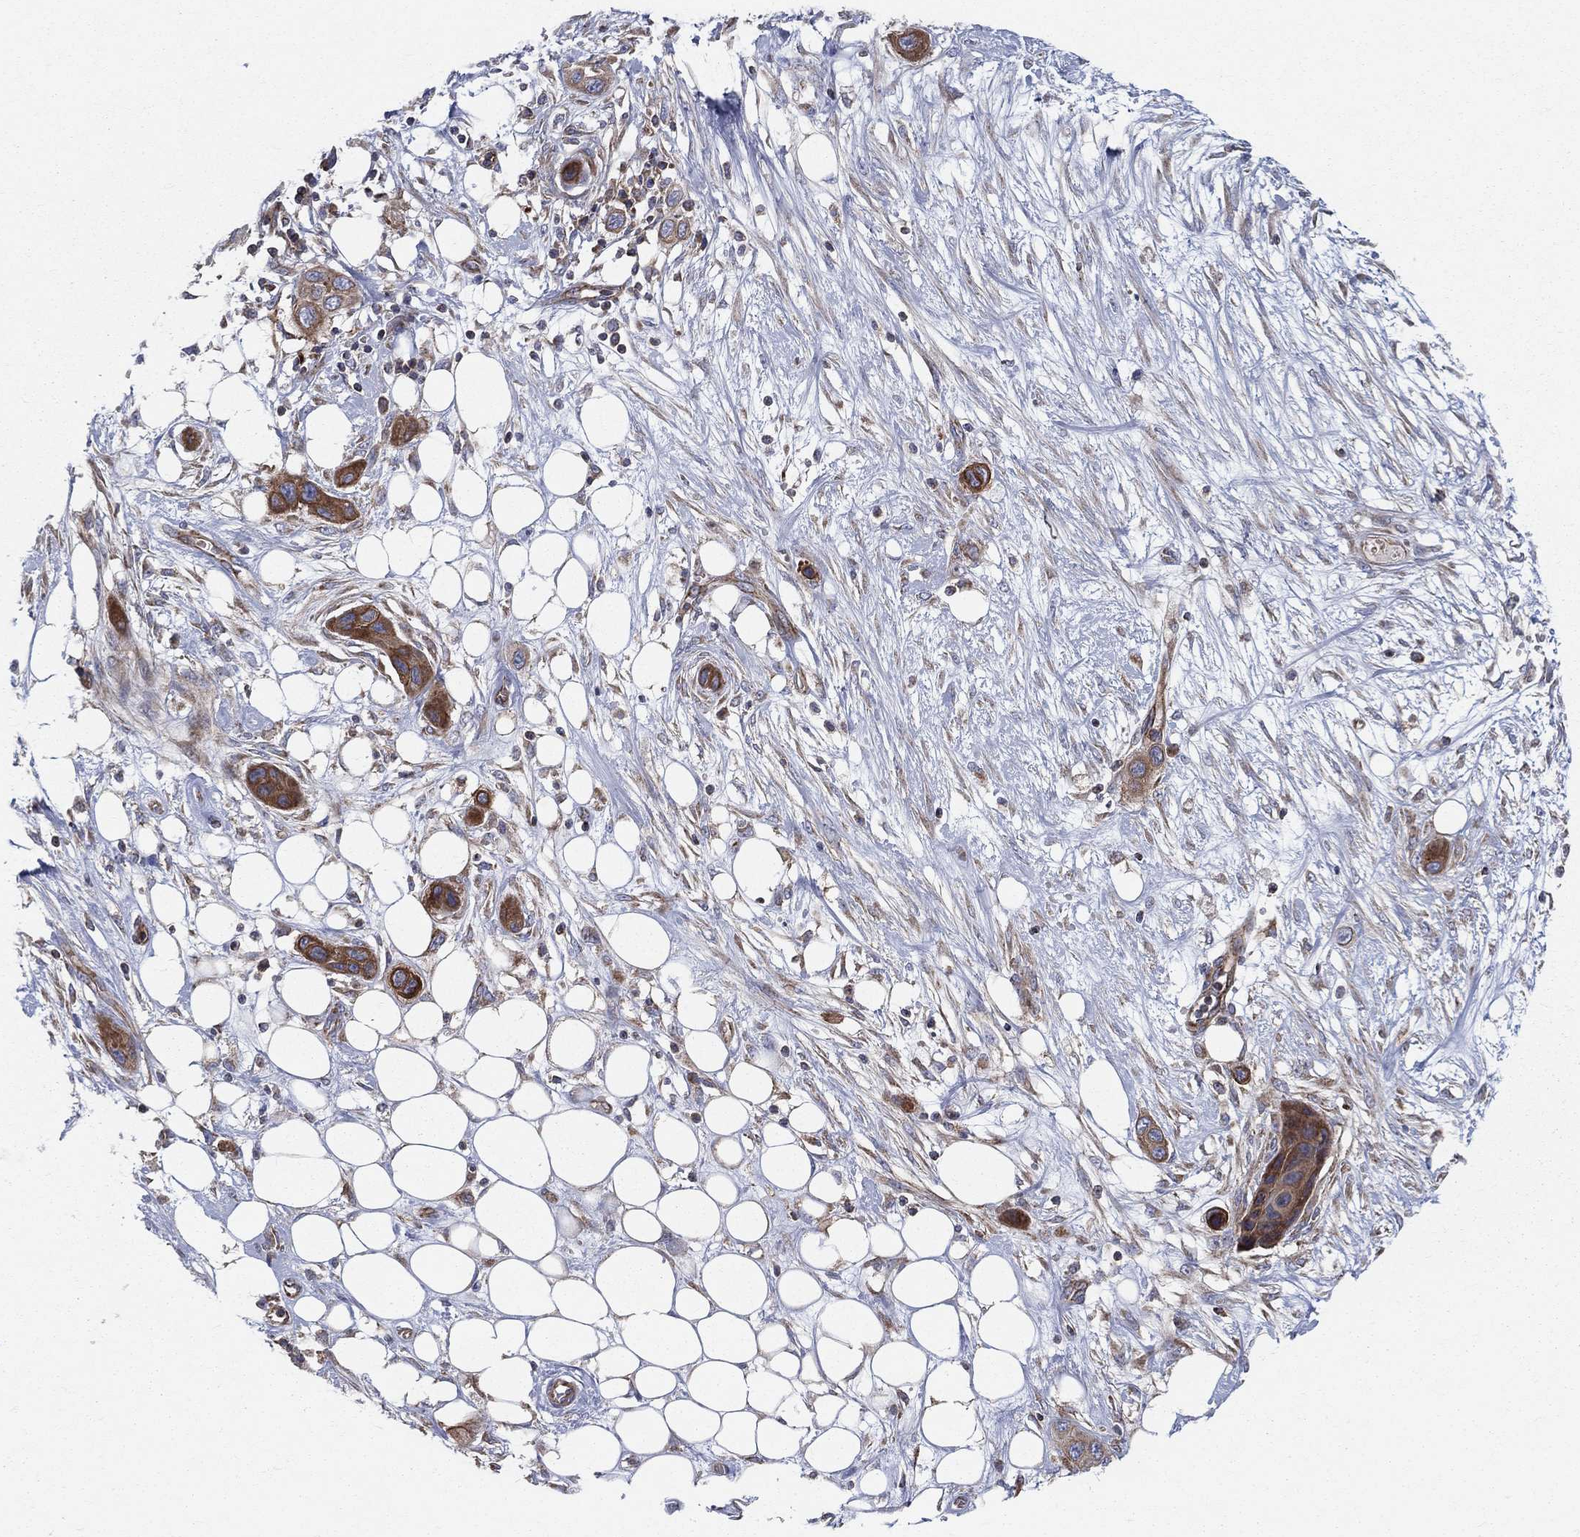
{"staining": {"intensity": "strong", "quantity": ">75%", "location": "cytoplasmic/membranous"}, "tissue": "skin cancer", "cell_type": "Tumor cells", "image_type": "cancer", "snomed": [{"axis": "morphology", "description": "Squamous cell carcinoma, NOS"}, {"axis": "topography", "description": "Skin"}], "caption": "Immunohistochemistry (IHC) (DAB) staining of human skin squamous cell carcinoma exhibits strong cytoplasmic/membranous protein staining in about >75% of tumor cells.", "gene": "MIX23", "patient": {"sex": "male", "age": 79}}